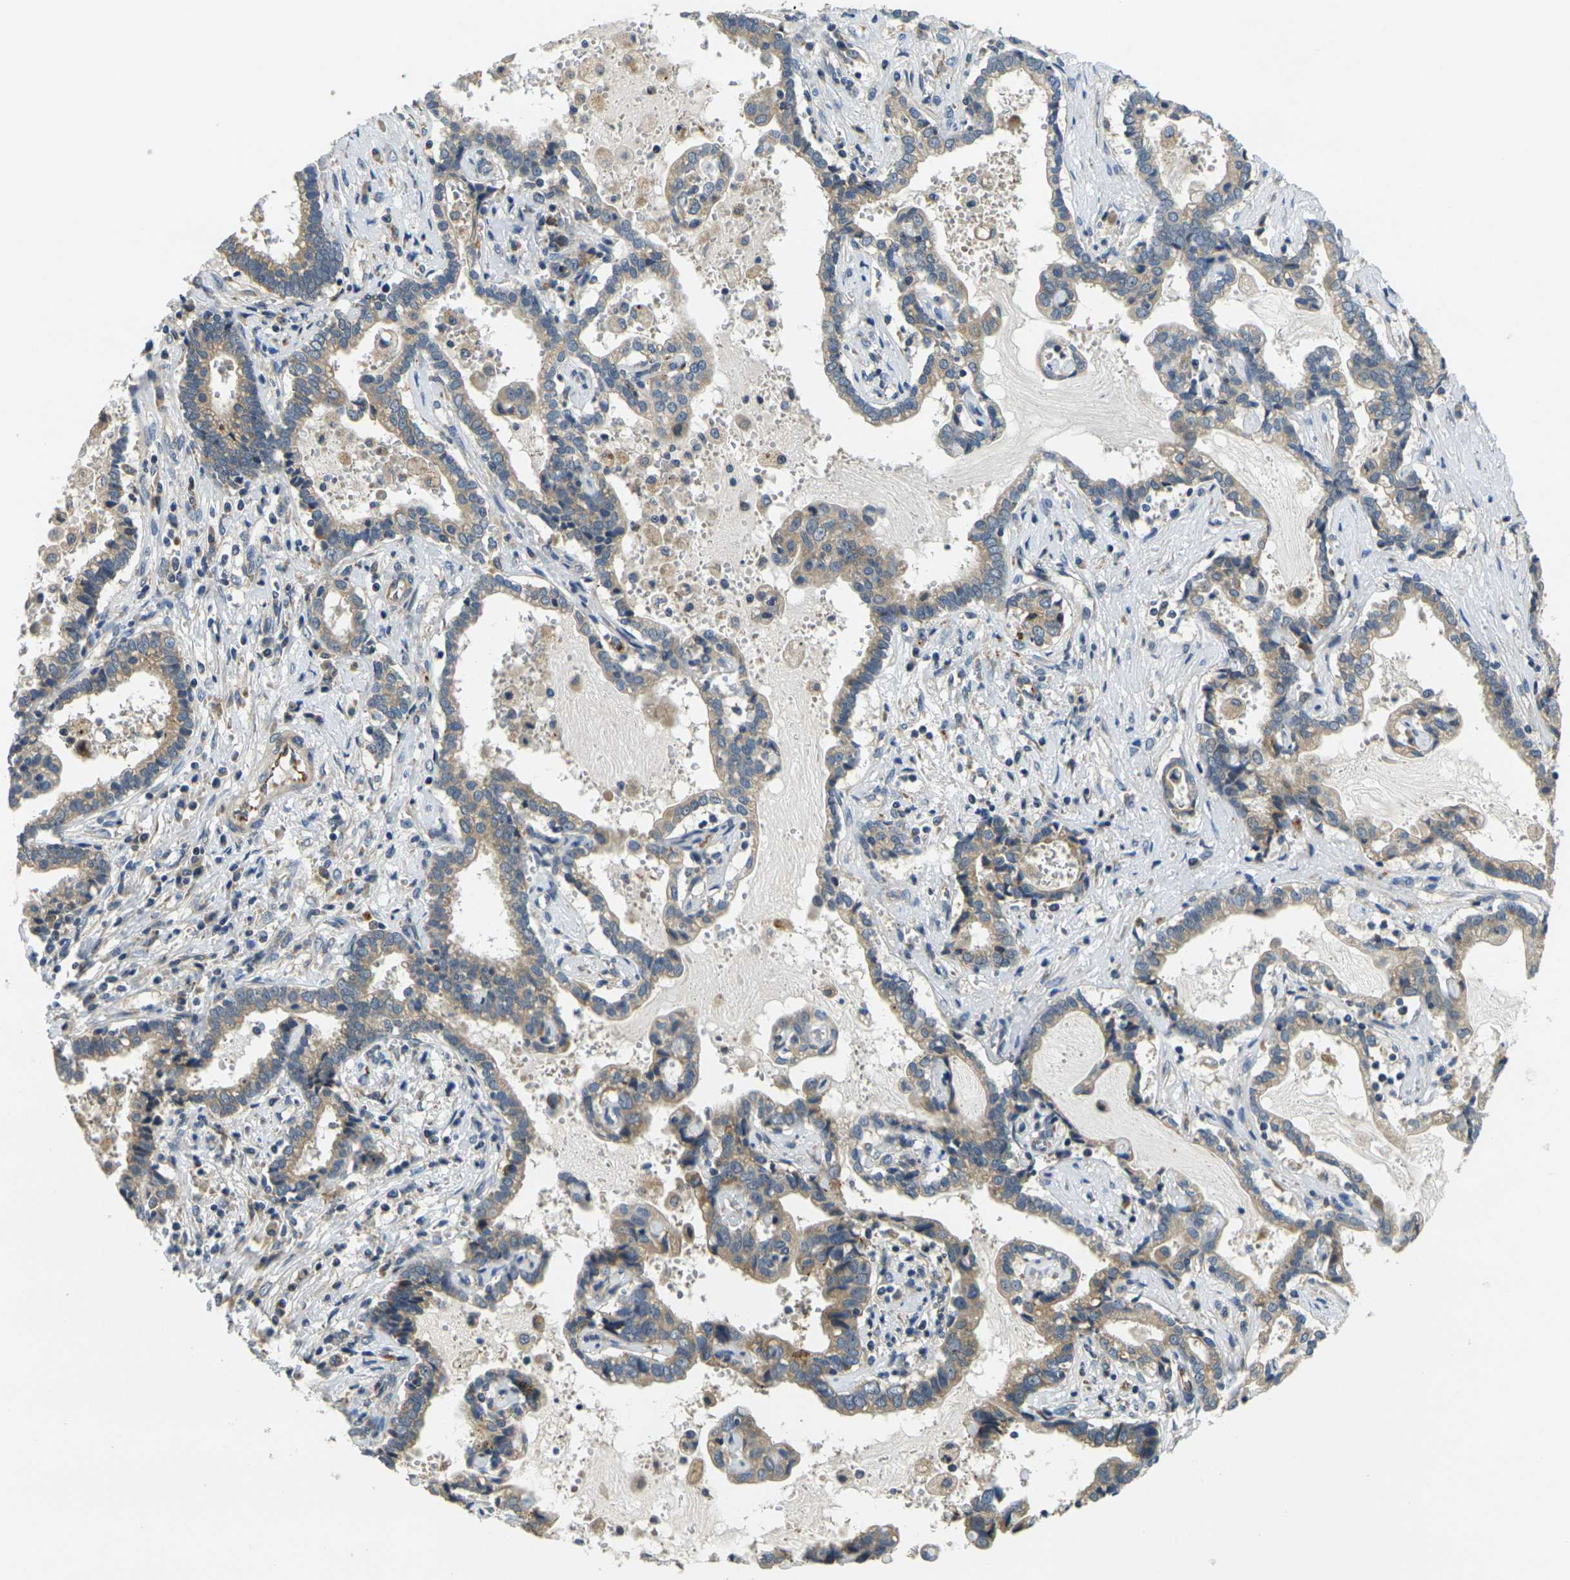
{"staining": {"intensity": "moderate", "quantity": ">75%", "location": "cytoplasmic/membranous"}, "tissue": "liver cancer", "cell_type": "Tumor cells", "image_type": "cancer", "snomed": [{"axis": "morphology", "description": "Cholangiocarcinoma"}, {"axis": "topography", "description": "Liver"}], "caption": "A photomicrograph of human liver cancer stained for a protein displays moderate cytoplasmic/membranous brown staining in tumor cells.", "gene": "MINAR2", "patient": {"sex": "male", "age": 57}}